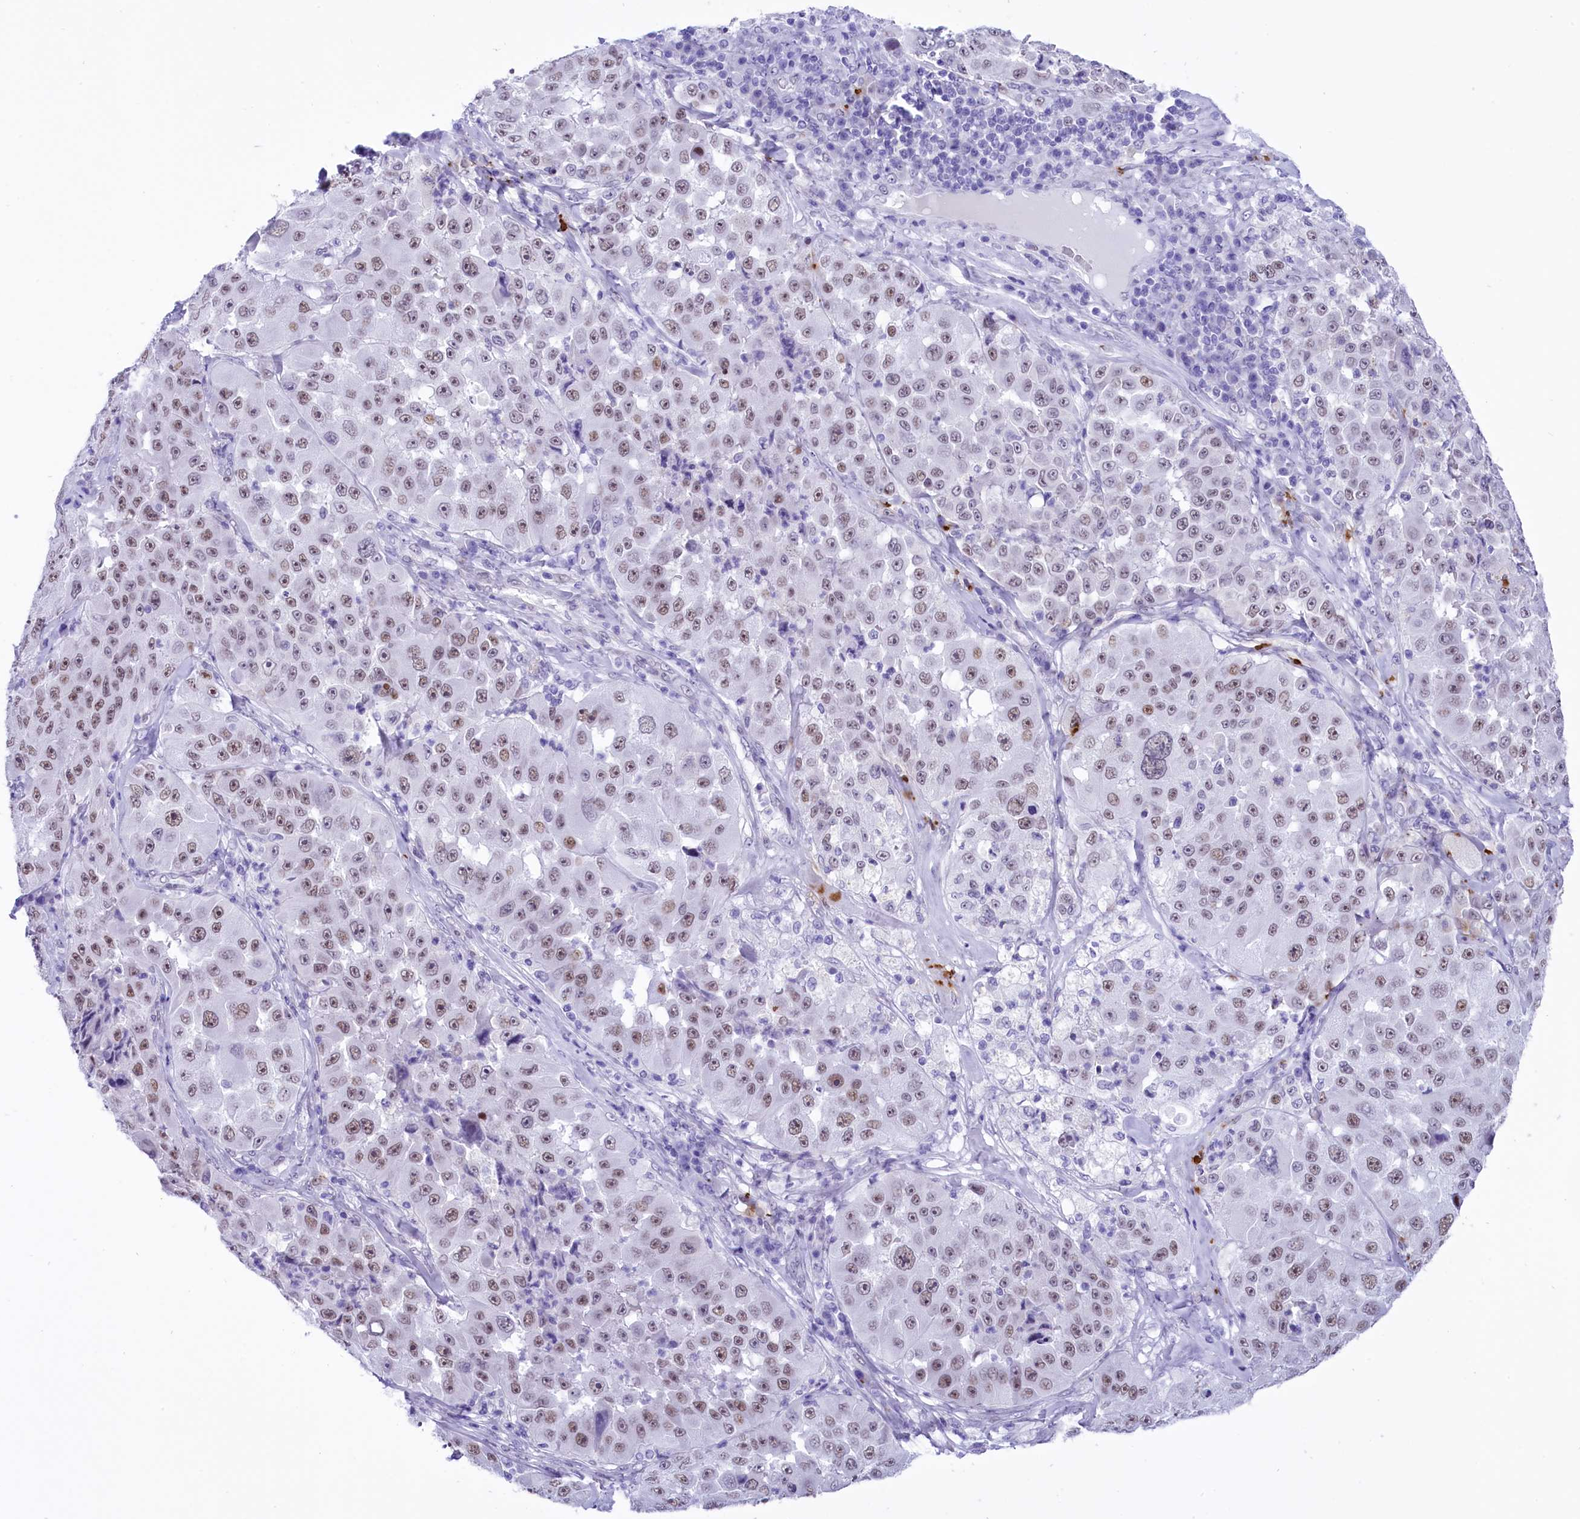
{"staining": {"intensity": "moderate", "quantity": ">75%", "location": "nuclear"}, "tissue": "melanoma", "cell_type": "Tumor cells", "image_type": "cancer", "snomed": [{"axis": "morphology", "description": "Malignant melanoma, Metastatic site"}, {"axis": "topography", "description": "Lymph node"}], "caption": "Protein staining reveals moderate nuclear positivity in approximately >75% of tumor cells in melanoma.", "gene": "RPS6KB1", "patient": {"sex": "male", "age": 62}}